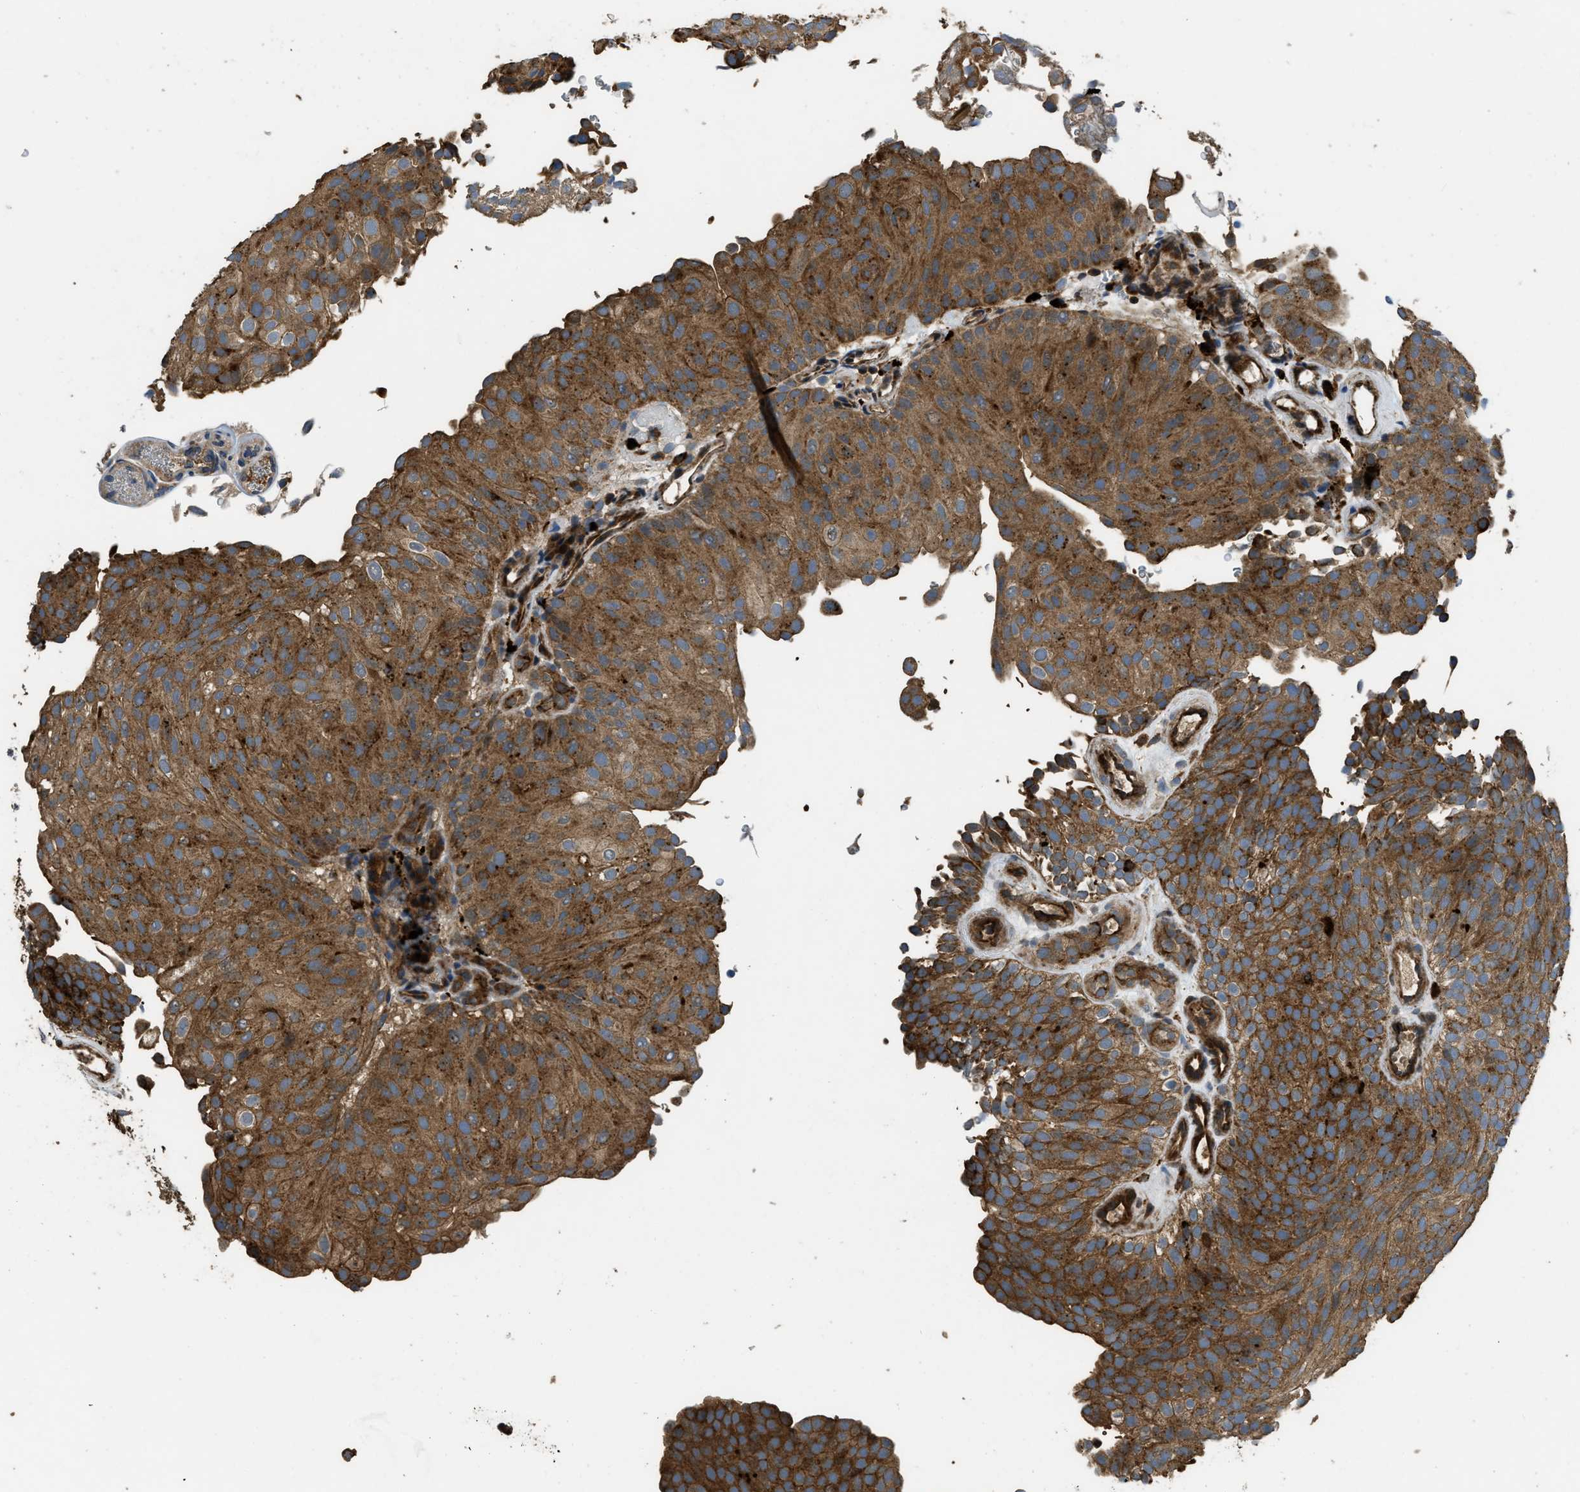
{"staining": {"intensity": "strong", "quantity": ">75%", "location": "cytoplasmic/membranous"}, "tissue": "urothelial cancer", "cell_type": "Tumor cells", "image_type": "cancer", "snomed": [{"axis": "morphology", "description": "Urothelial carcinoma, Low grade"}, {"axis": "topography", "description": "Urinary bladder"}], "caption": "DAB immunohistochemical staining of human low-grade urothelial carcinoma reveals strong cytoplasmic/membranous protein expression in approximately >75% of tumor cells.", "gene": "GGH", "patient": {"sex": "male", "age": 78}}